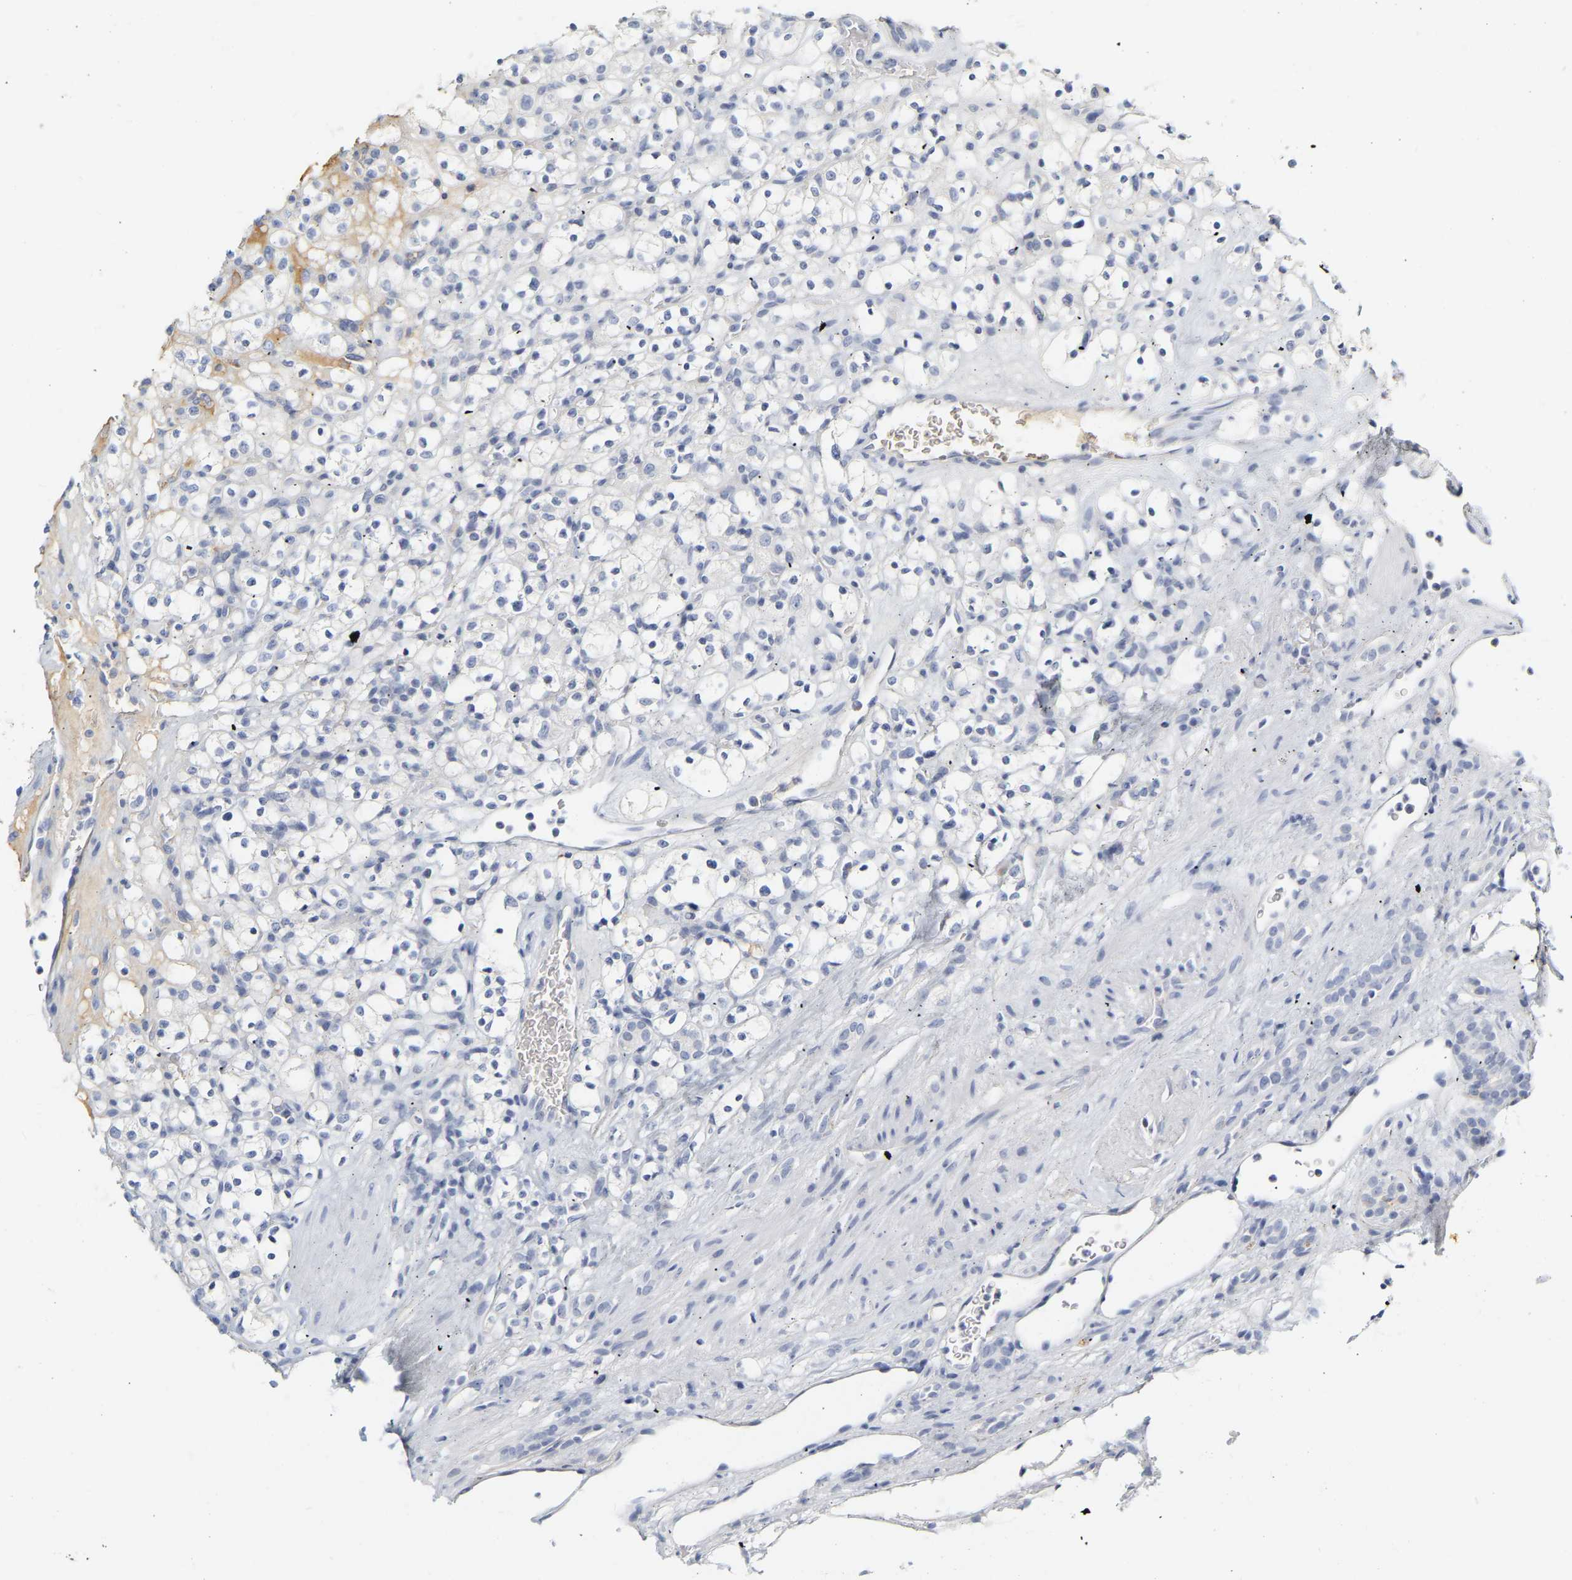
{"staining": {"intensity": "negative", "quantity": "none", "location": "none"}, "tissue": "renal cancer", "cell_type": "Tumor cells", "image_type": "cancer", "snomed": [{"axis": "morphology", "description": "Normal tissue, NOS"}, {"axis": "morphology", "description": "Adenocarcinoma, NOS"}, {"axis": "topography", "description": "Kidney"}], "caption": "Immunohistochemistry (IHC) photomicrograph of neoplastic tissue: adenocarcinoma (renal) stained with DAB reveals no significant protein staining in tumor cells. (DAB immunohistochemistry visualized using brightfield microscopy, high magnification).", "gene": "GNAS", "patient": {"sex": "female", "age": 72}}